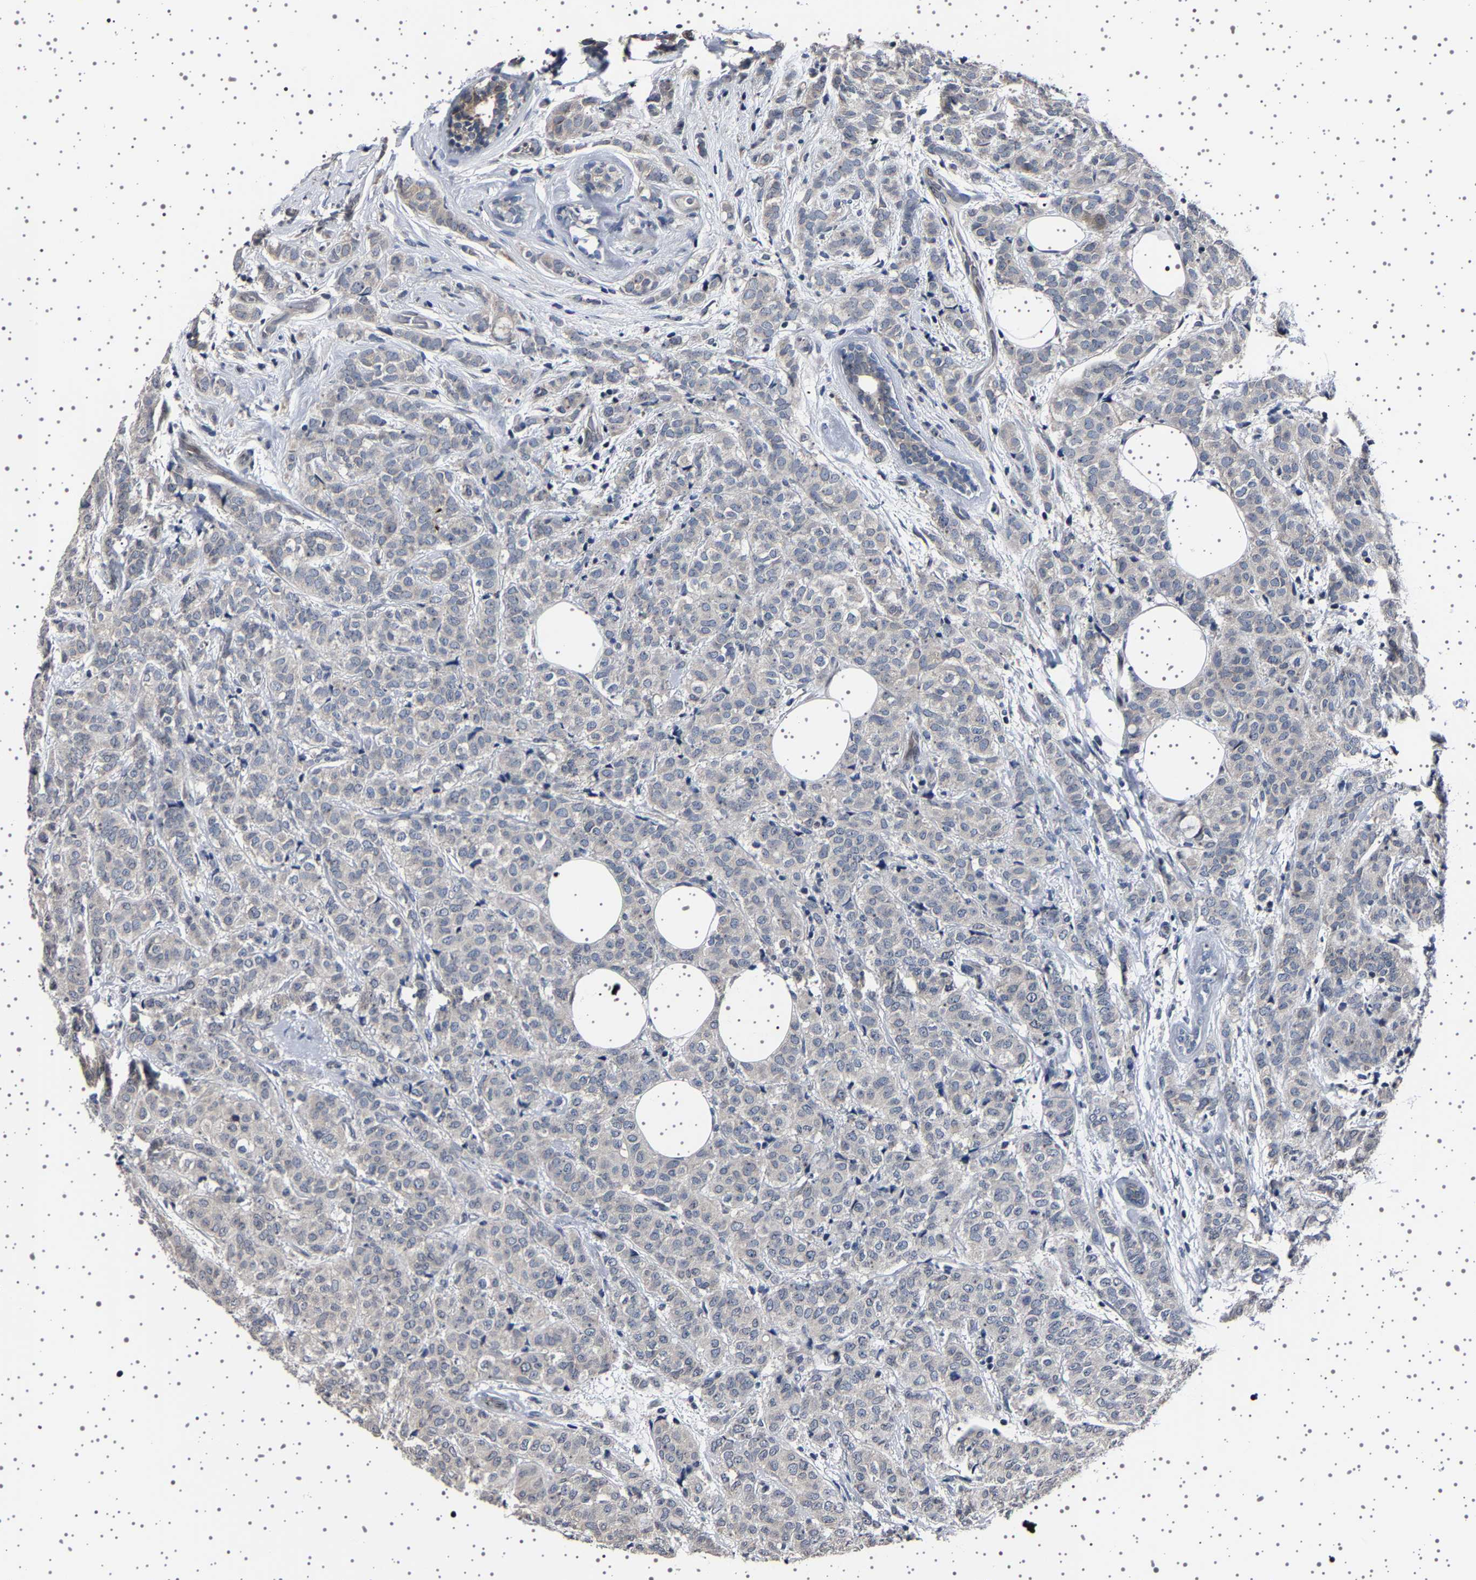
{"staining": {"intensity": "weak", "quantity": "<25%", "location": "cytoplasmic/membranous"}, "tissue": "breast cancer", "cell_type": "Tumor cells", "image_type": "cancer", "snomed": [{"axis": "morphology", "description": "Lobular carcinoma"}, {"axis": "topography", "description": "Breast"}], "caption": "DAB (3,3'-diaminobenzidine) immunohistochemical staining of breast cancer demonstrates no significant staining in tumor cells.", "gene": "IL10RB", "patient": {"sex": "female", "age": 60}}